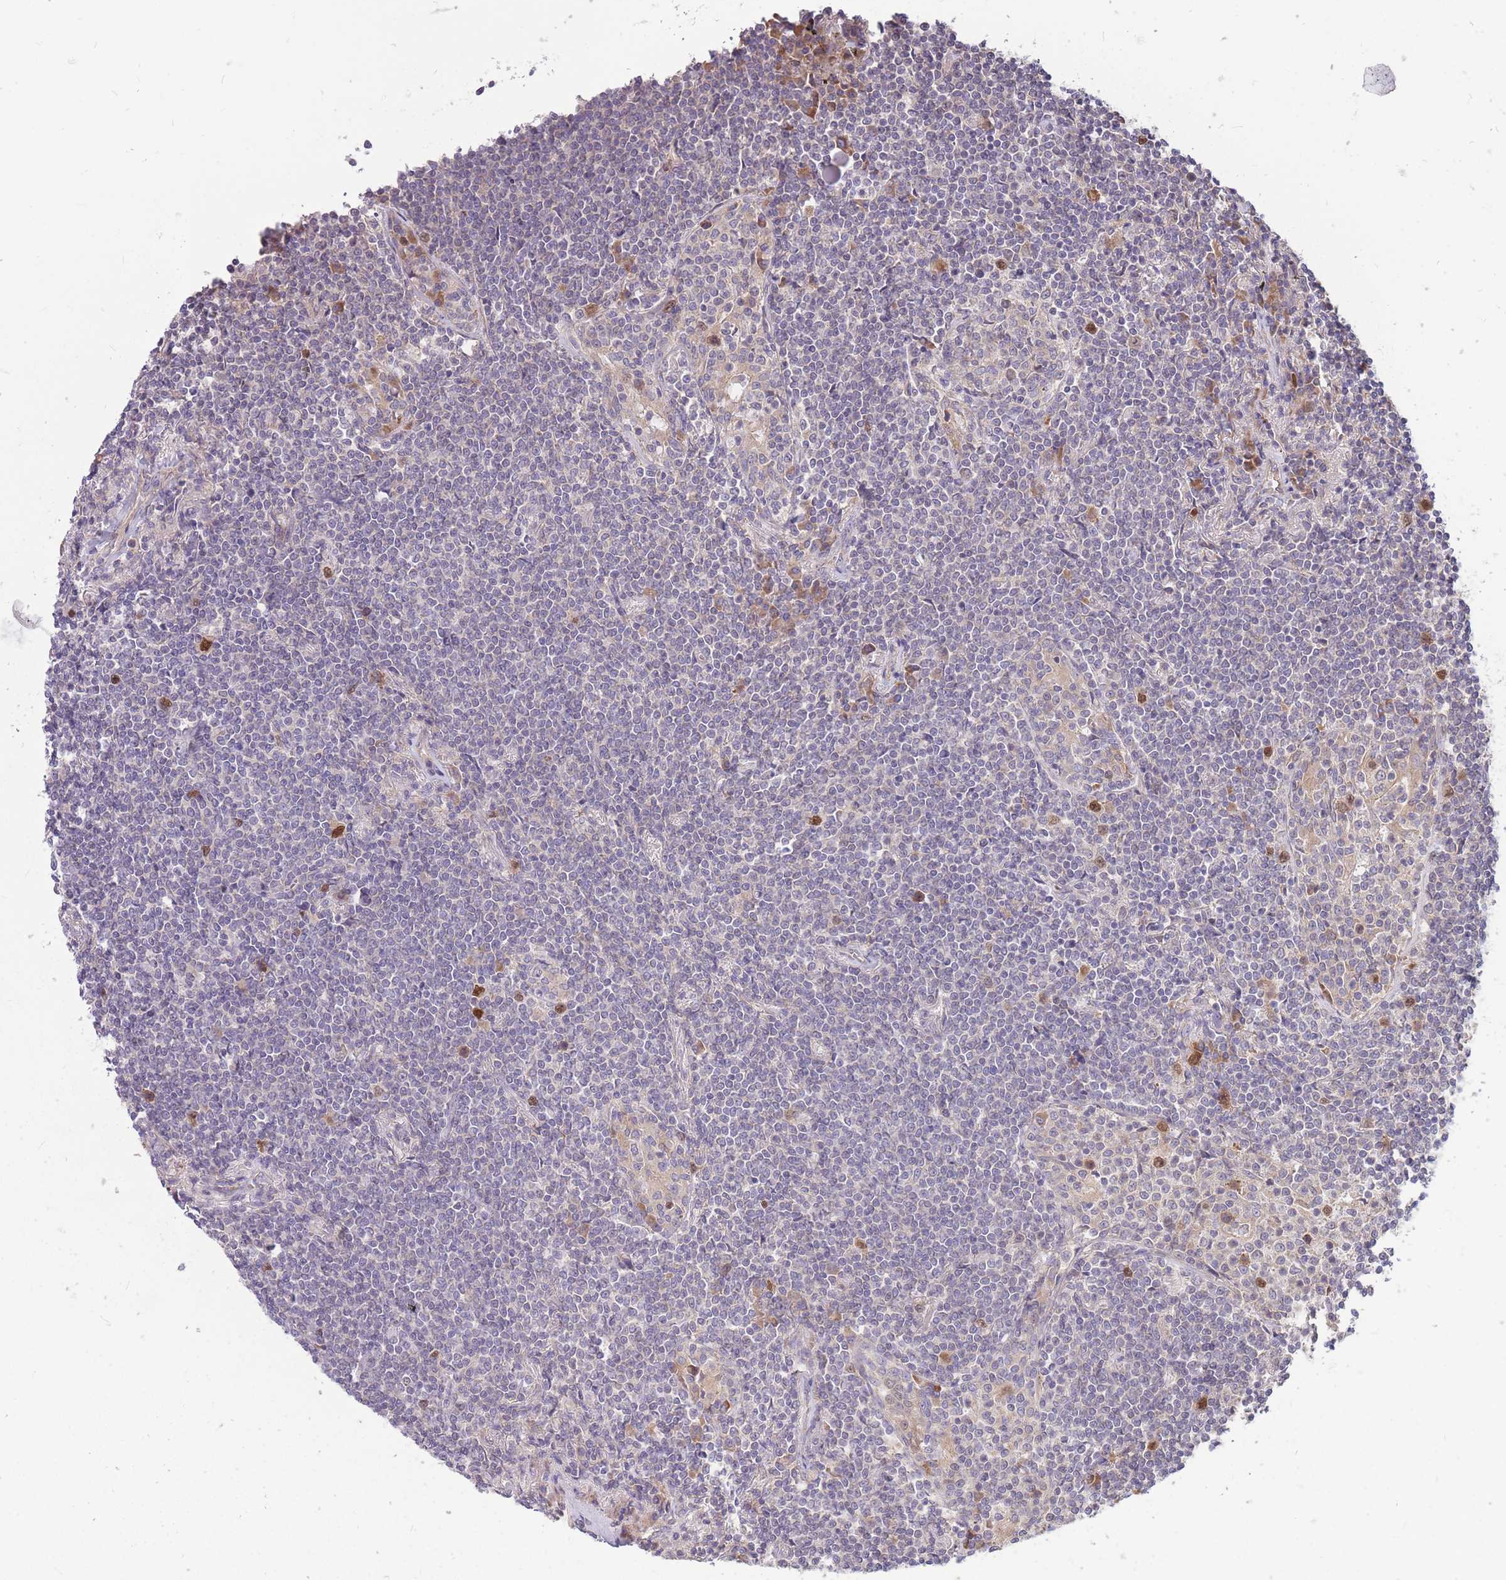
{"staining": {"intensity": "negative", "quantity": "none", "location": "none"}, "tissue": "lymphoma", "cell_type": "Tumor cells", "image_type": "cancer", "snomed": [{"axis": "morphology", "description": "Malignant lymphoma, non-Hodgkin's type, Low grade"}, {"axis": "topography", "description": "Lung"}], "caption": "A histopathology image of human malignant lymphoma, non-Hodgkin's type (low-grade) is negative for staining in tumor cells.", "gene": "GMNN", "patient": {"sex": "female", "age": 71}}